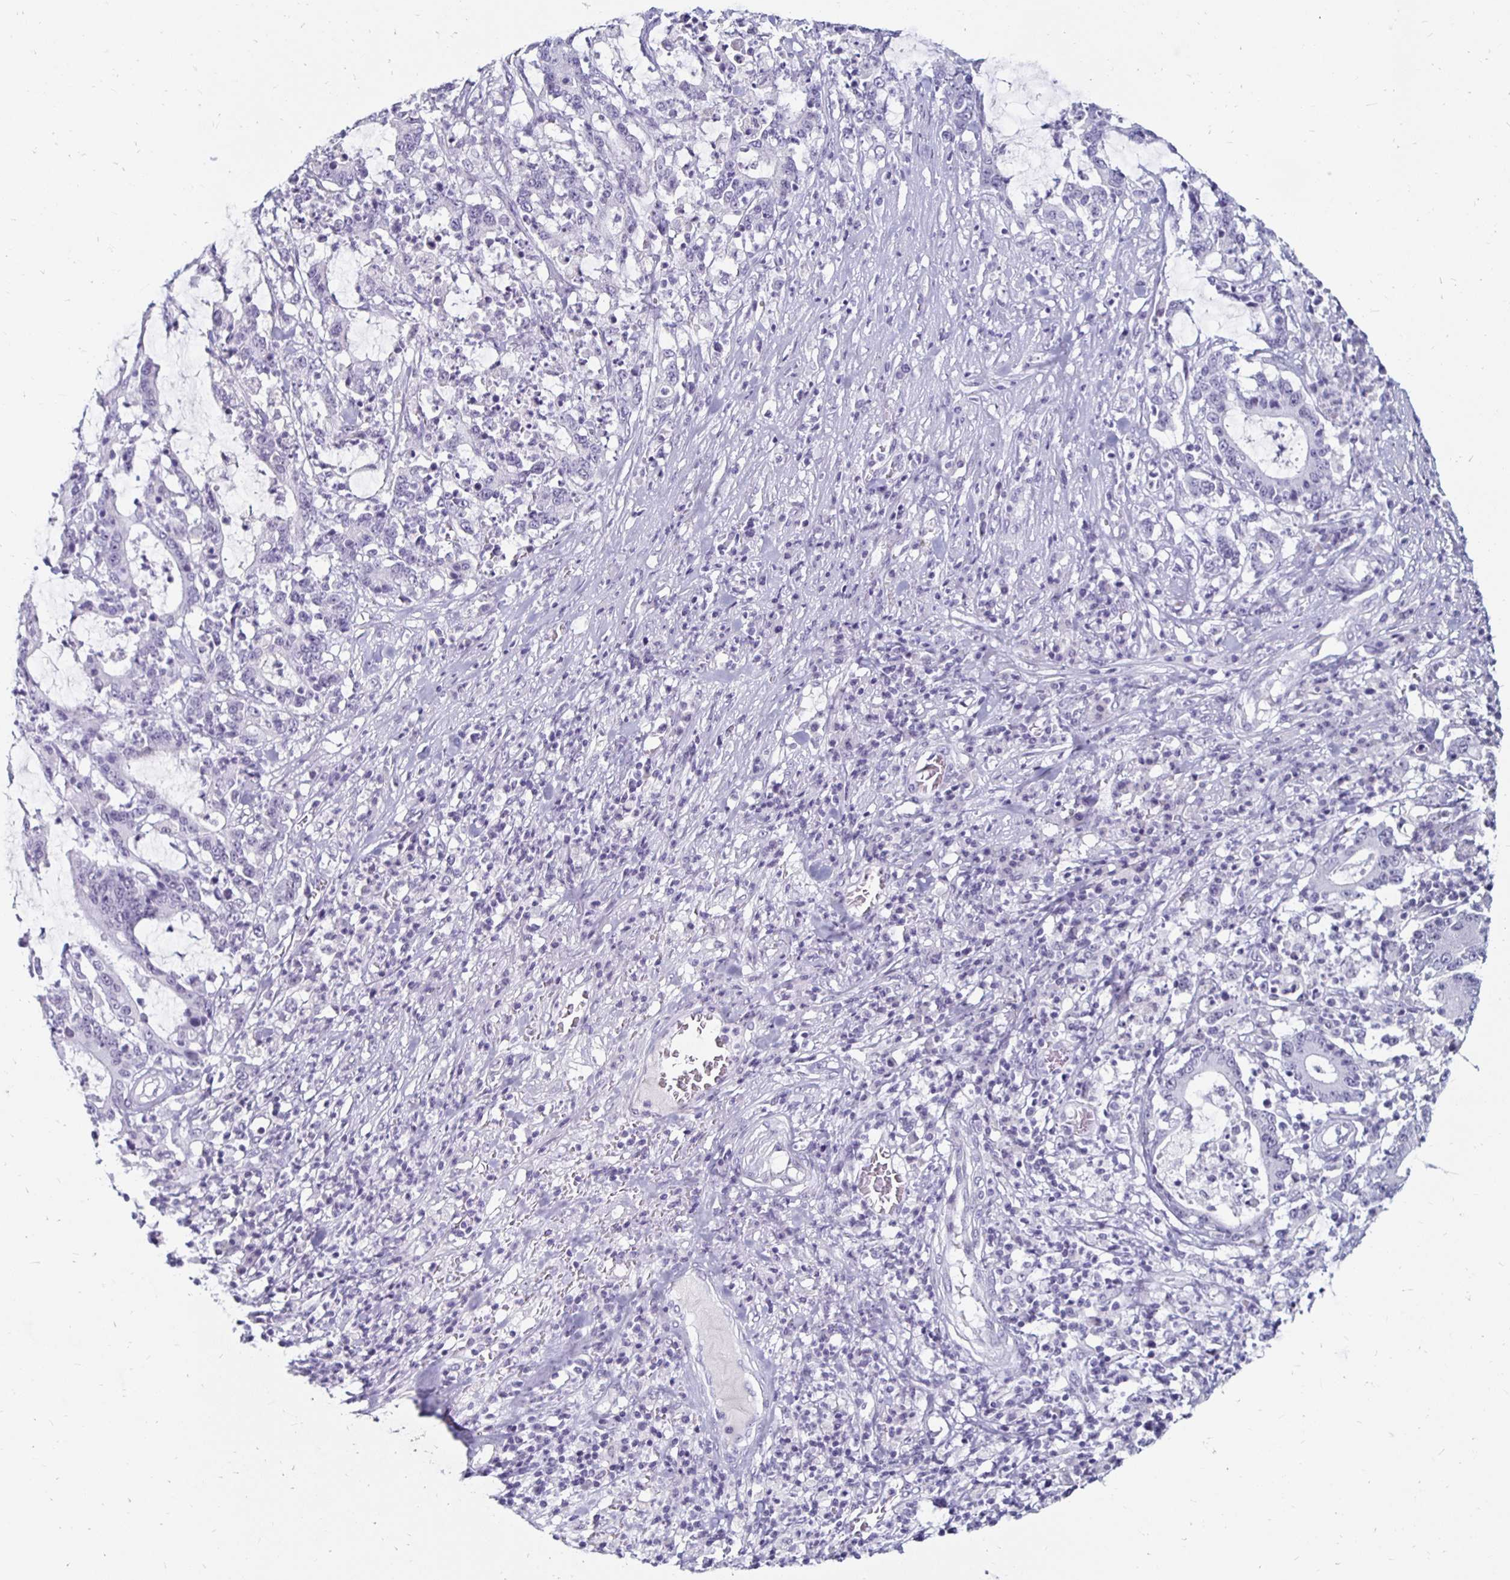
{"staining": {"intensity": "negative", "quantity": "none", "location": "none"}, "tissue": "stomach cancer", "cell_type": "Tumor cells", "image_type": "cancer", "snomed": [{"axis": "morphology", "description": "Adenocarcinoma, NOS"}, {"axis": "topography", "description": "Stomach, upper"}], "caption": "Tumor cells are negative for brown protein staining in stomach adenocarcinoma.", "gene": "KCNQ2", "patient": {"sex": "male", "age": 68}}